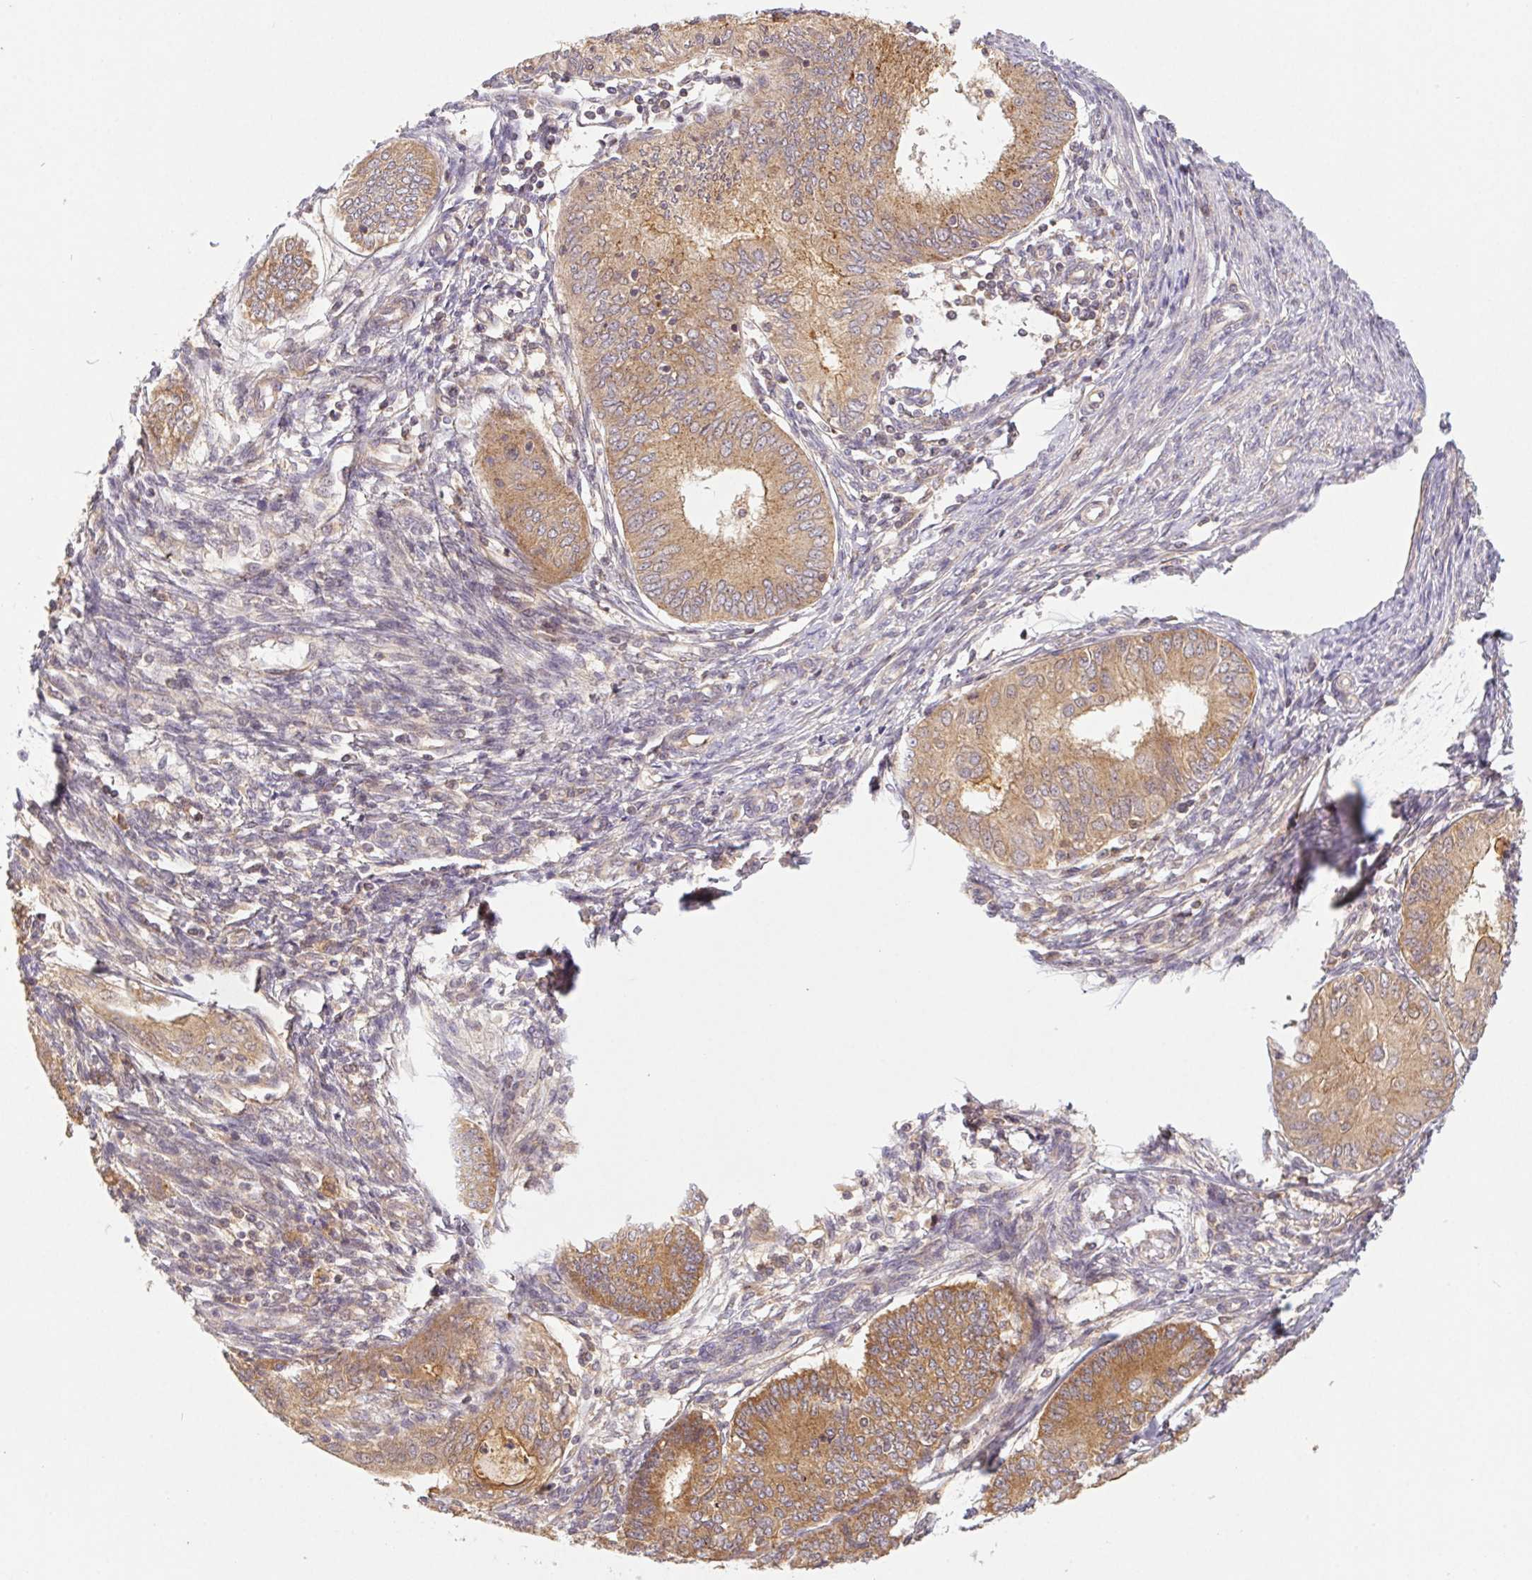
{"staining": {"intensity": "moderate", "quantity": ">75%", "location": "cytoplasmic/membranous"}, "tissue": "endometrial cancer", "cell_type": "Tumor cells", "image_type": "cancer", "snomed": [{"axis": "morphology", "description": "Adenocarcinoma, NOS"}, {"axis": "topography", "description": "Endometrium"}], "caption": "DAB immunohistochemical staining of endometrial cancer shows moderate cytoplasmic/membranous protein expression in about >75% of tumor cells. (DAB (3,3'-diaminobenzidine) IHC with brightfield microscopy, high magnification).", "gene": "MTHFD1", "patient": {"sex": "female", "age": 68}}